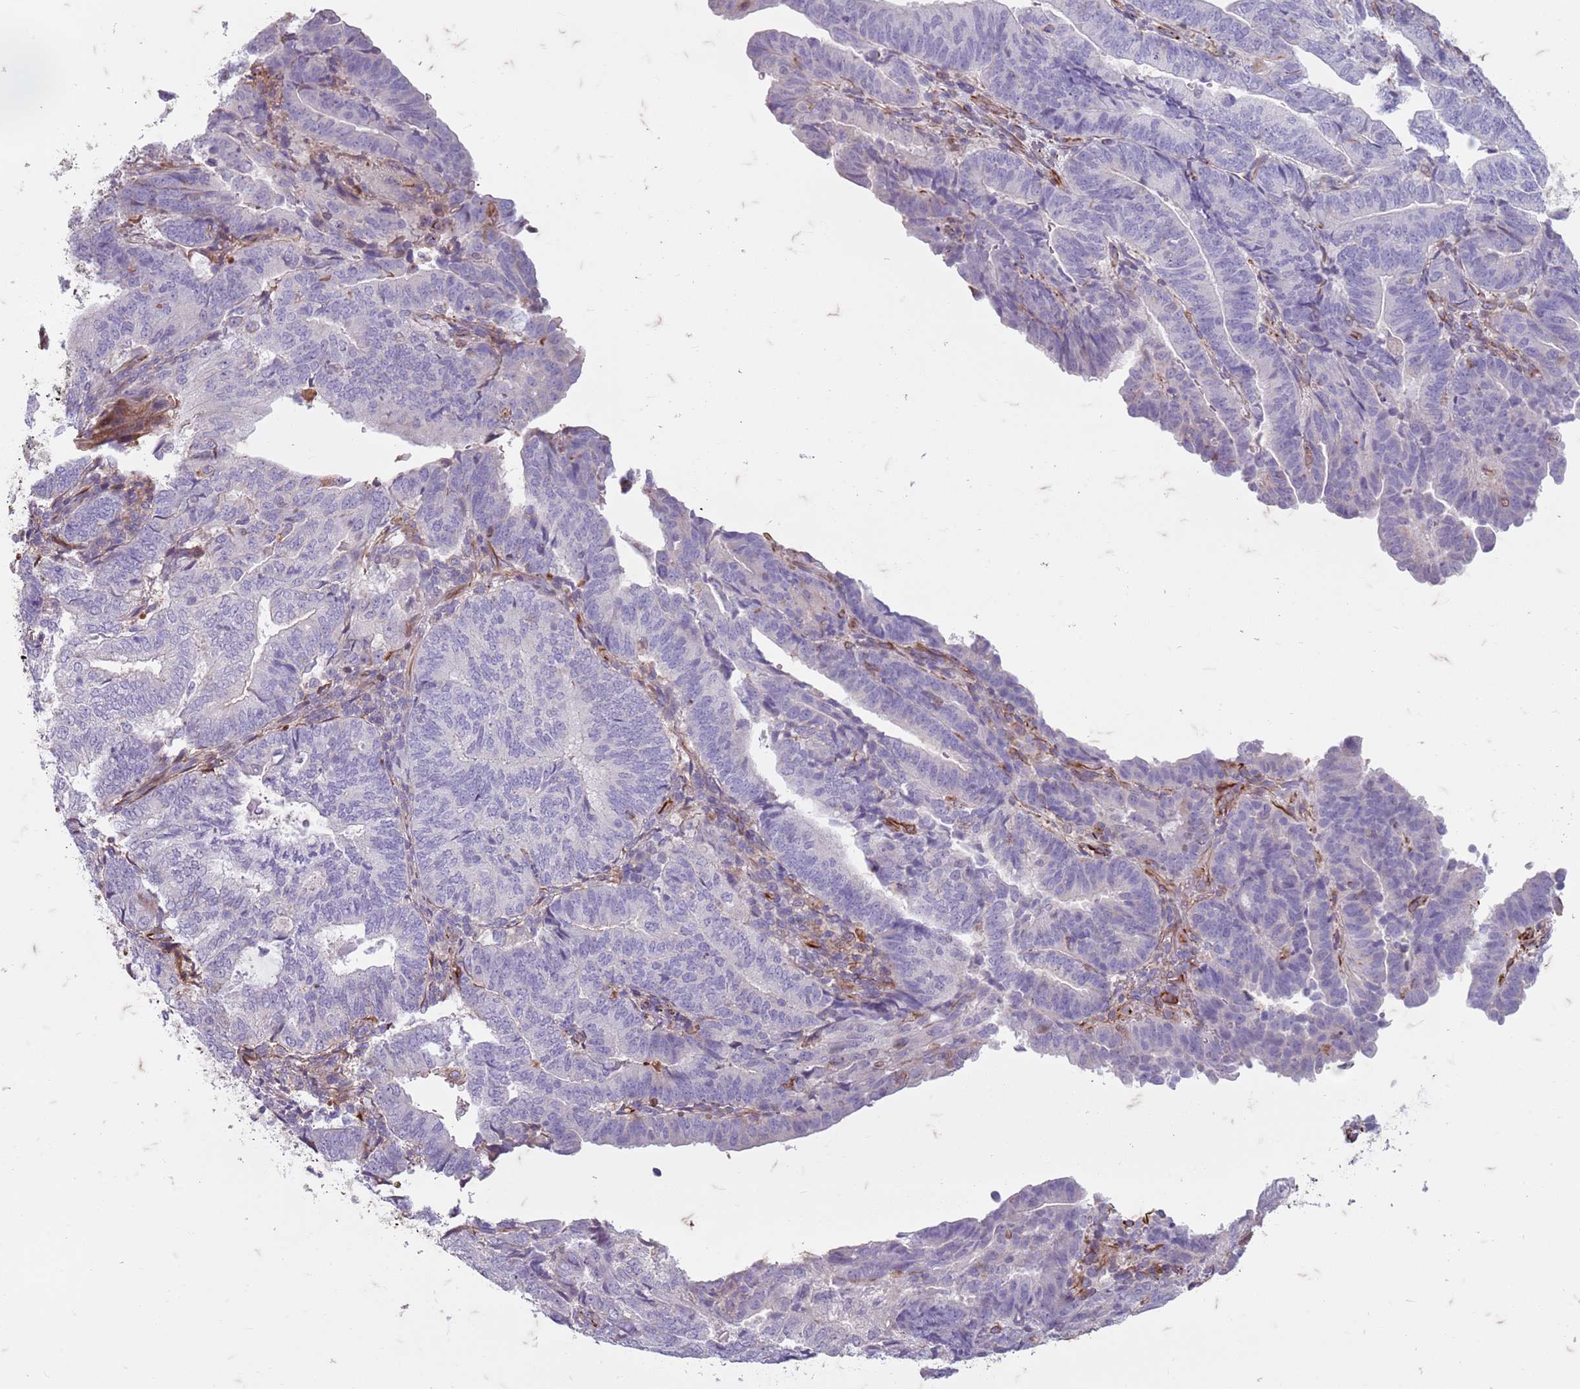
{"staining": {"intensity": "negative", "quantity": "none", "location": "none"}, "tissue": "endometrial cancer", "cell_type": "Tumor cells", "image_type": "cancer", "snomed": [{"axis": "morphology", "description": "Adenocarcinoma, NOS"}, {"axis": "topography", "description": "Endometrium"}], "caption": "Tumor cells show no significant expression in endometrial cancer (adenocarcinoma).", "gene": "TAS2R38", "patient": {"sex": "female", "age": 70}}